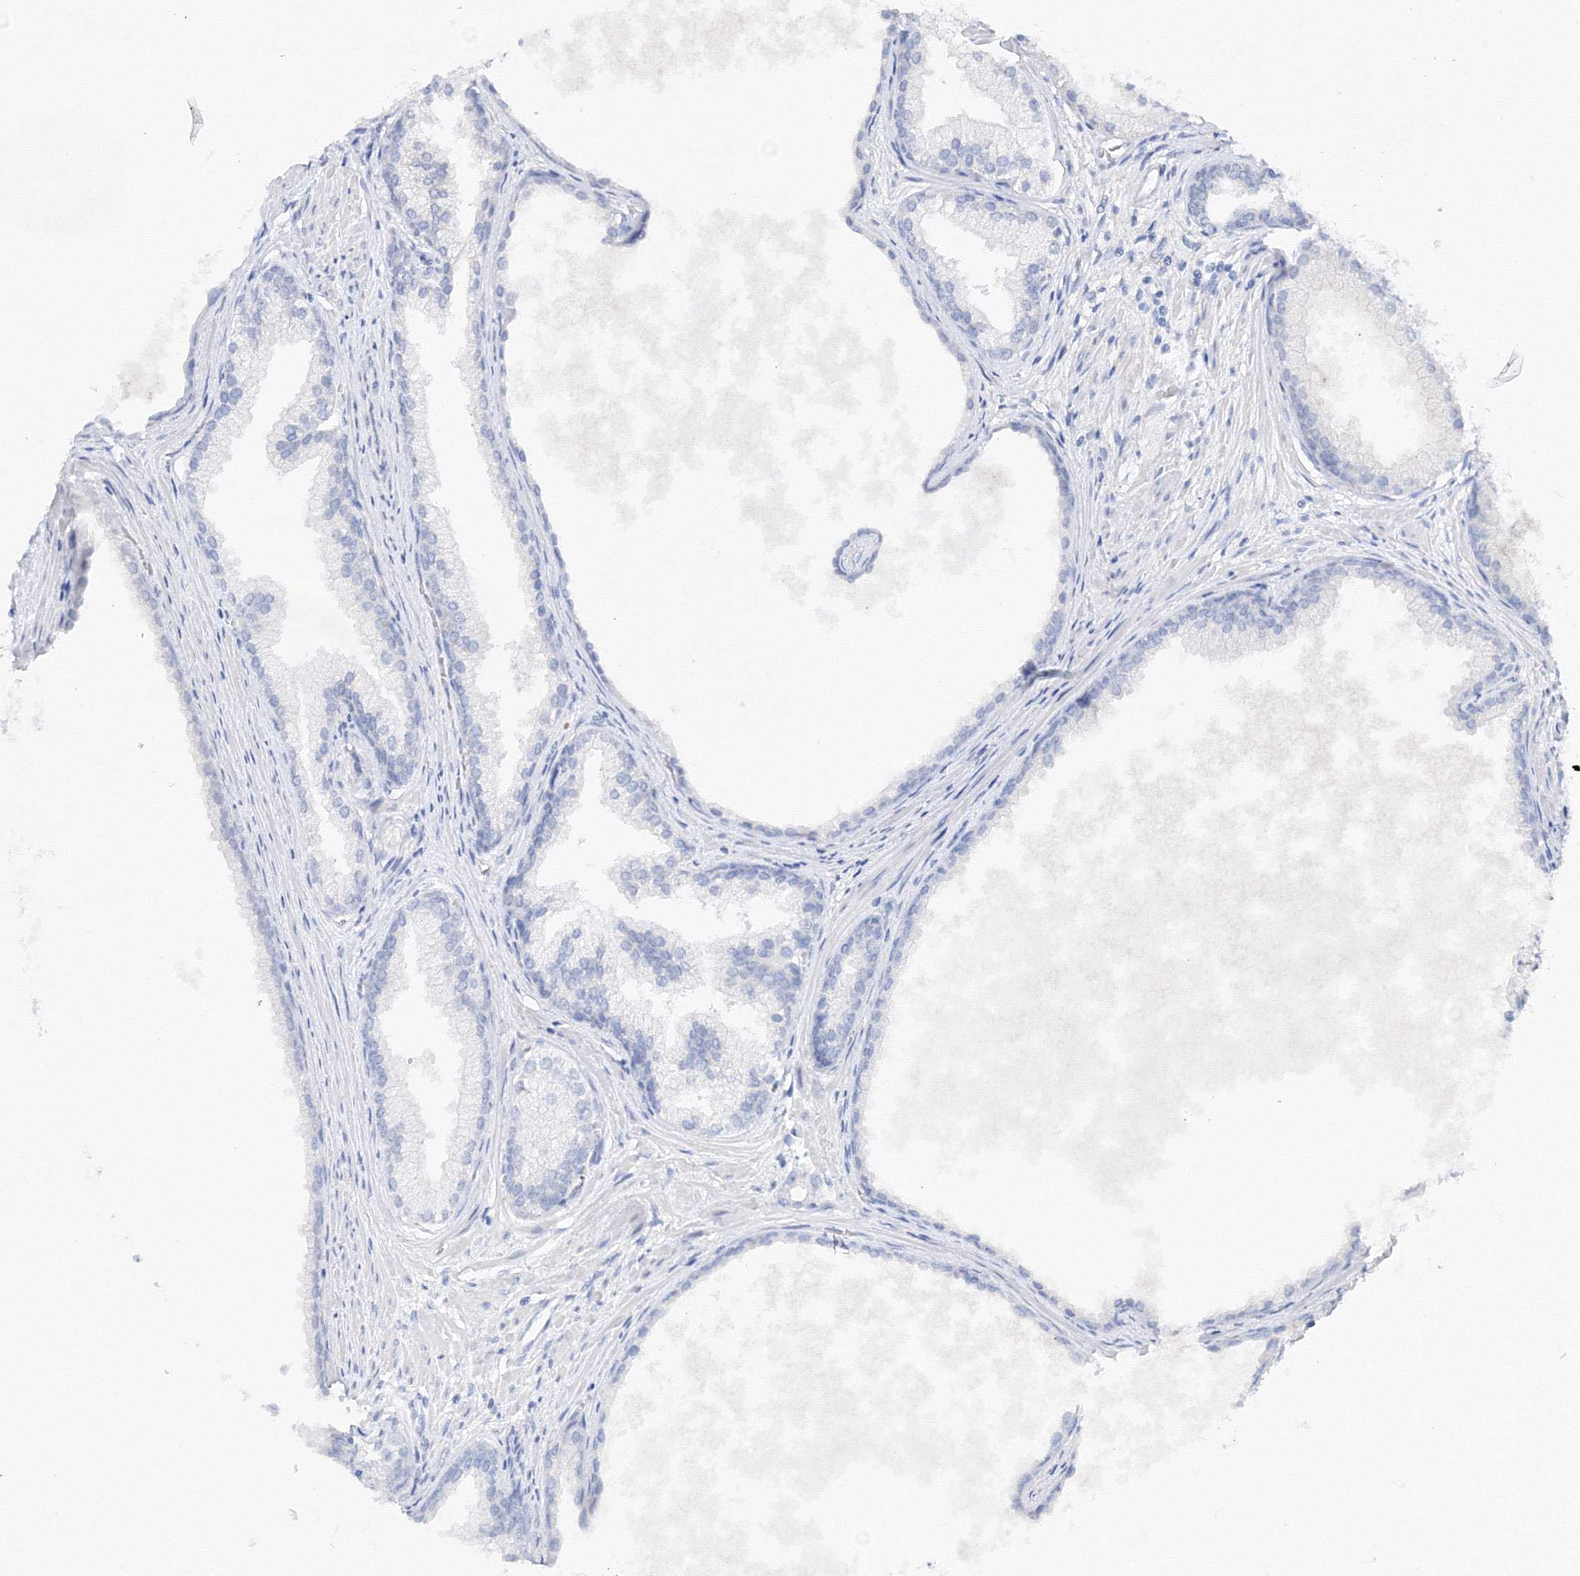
{"staining": {"intensity": "negative", "quantity": "none", "location": "none"}, "tissue": "prostate cancer", "cell_type": "Tumor cells", "image_type": "cancer", "snomed": [{"axis": "morphology", "description": "Adenocarcinoma, Low grade"}, {"axis": "topography", "description": "Prostate"}], "caption": "Micrograph shows no protein expression in tumor cells of prostate adenocarcinoma (low-grade) tissue.", "gene": "TAMM41", "patient": {"sex": "male", "age": 54}}